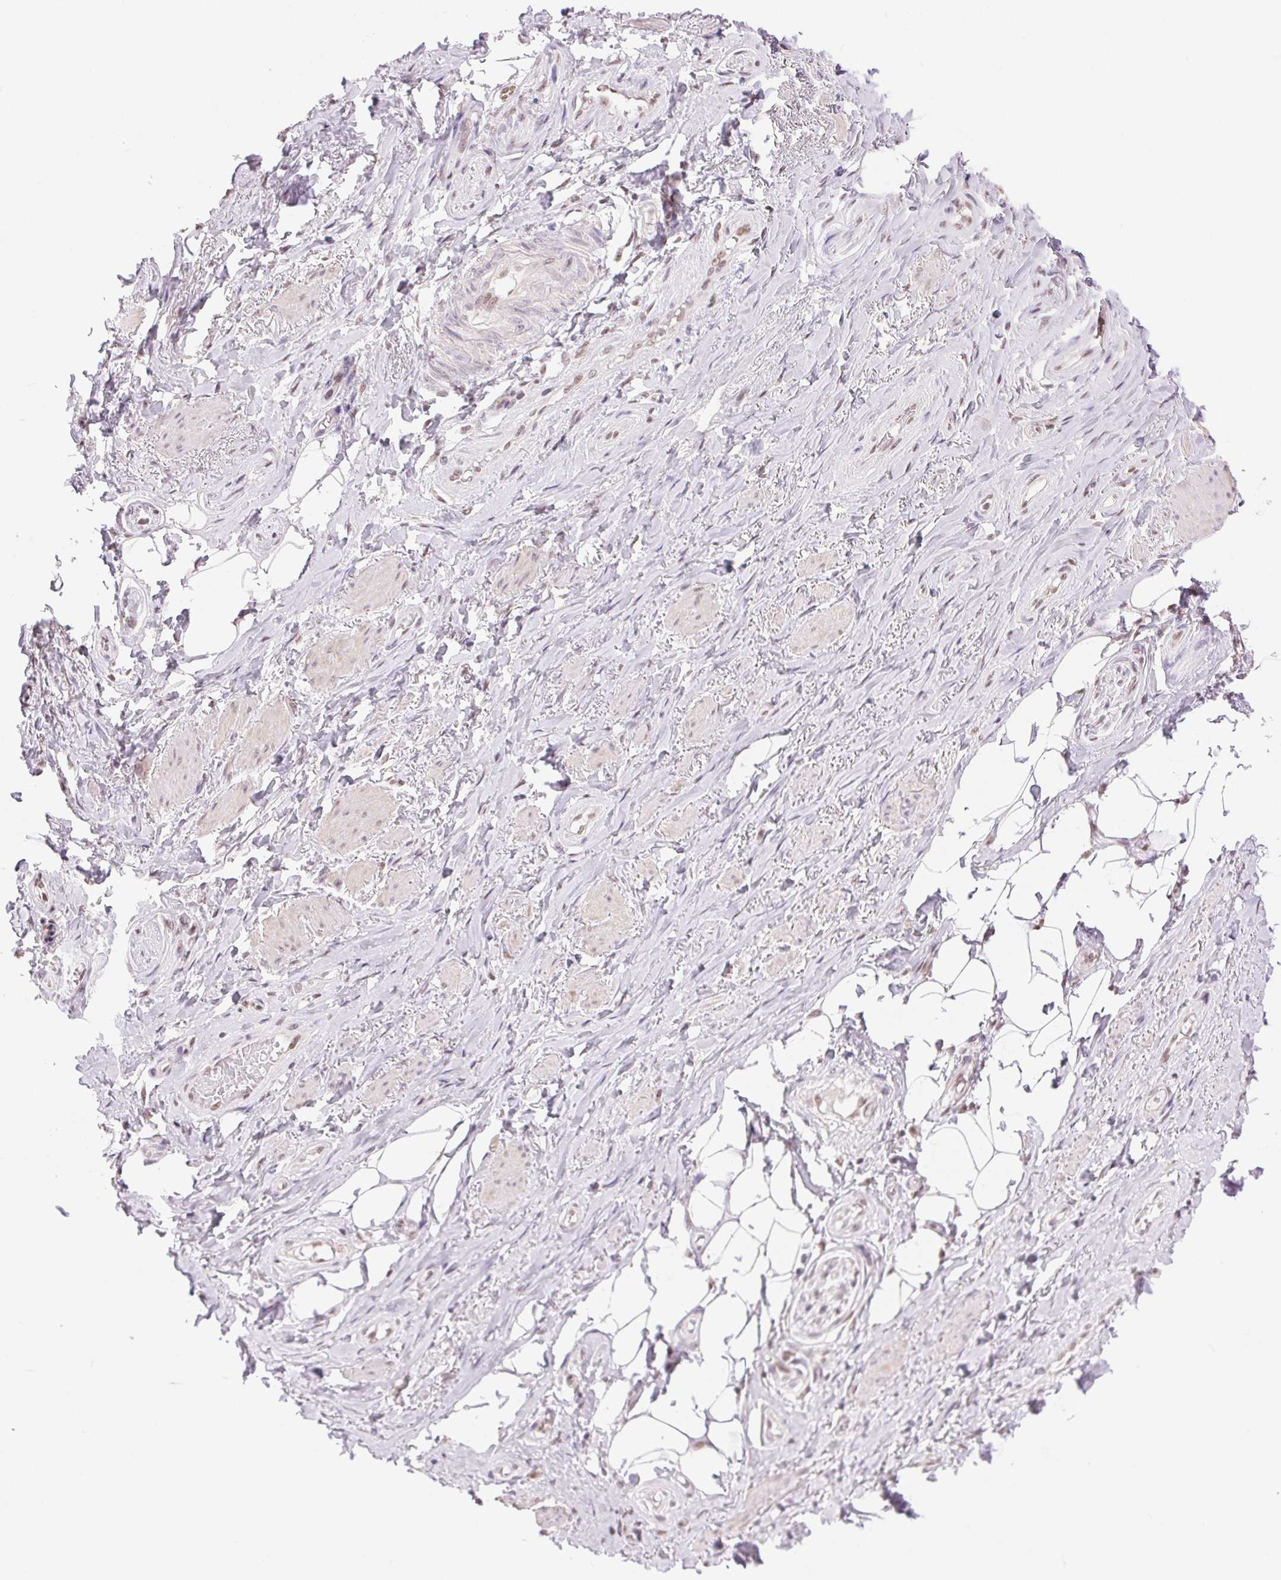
{"staining": {"intensity": "negative", "quantity": "none", "location": "none"}, "tissue": "adipose tissue", "cell_type": "Adipocytes", "image_type": "normal", "snomed": [{"axis": "morphology", "description": "Normal tissue, NOS"}, {"axis": "topography", "description": "Anal"}, {"axis": "topography", "description": "Peripheral nerve tissue"}], "caption": "DAB immunohistochemical staining of unremarkable human adipose tissue exhibits no significant staining in adipocytes.", "gene": "RPRD1B", "patient": {"sex": "male", "age": 53}}